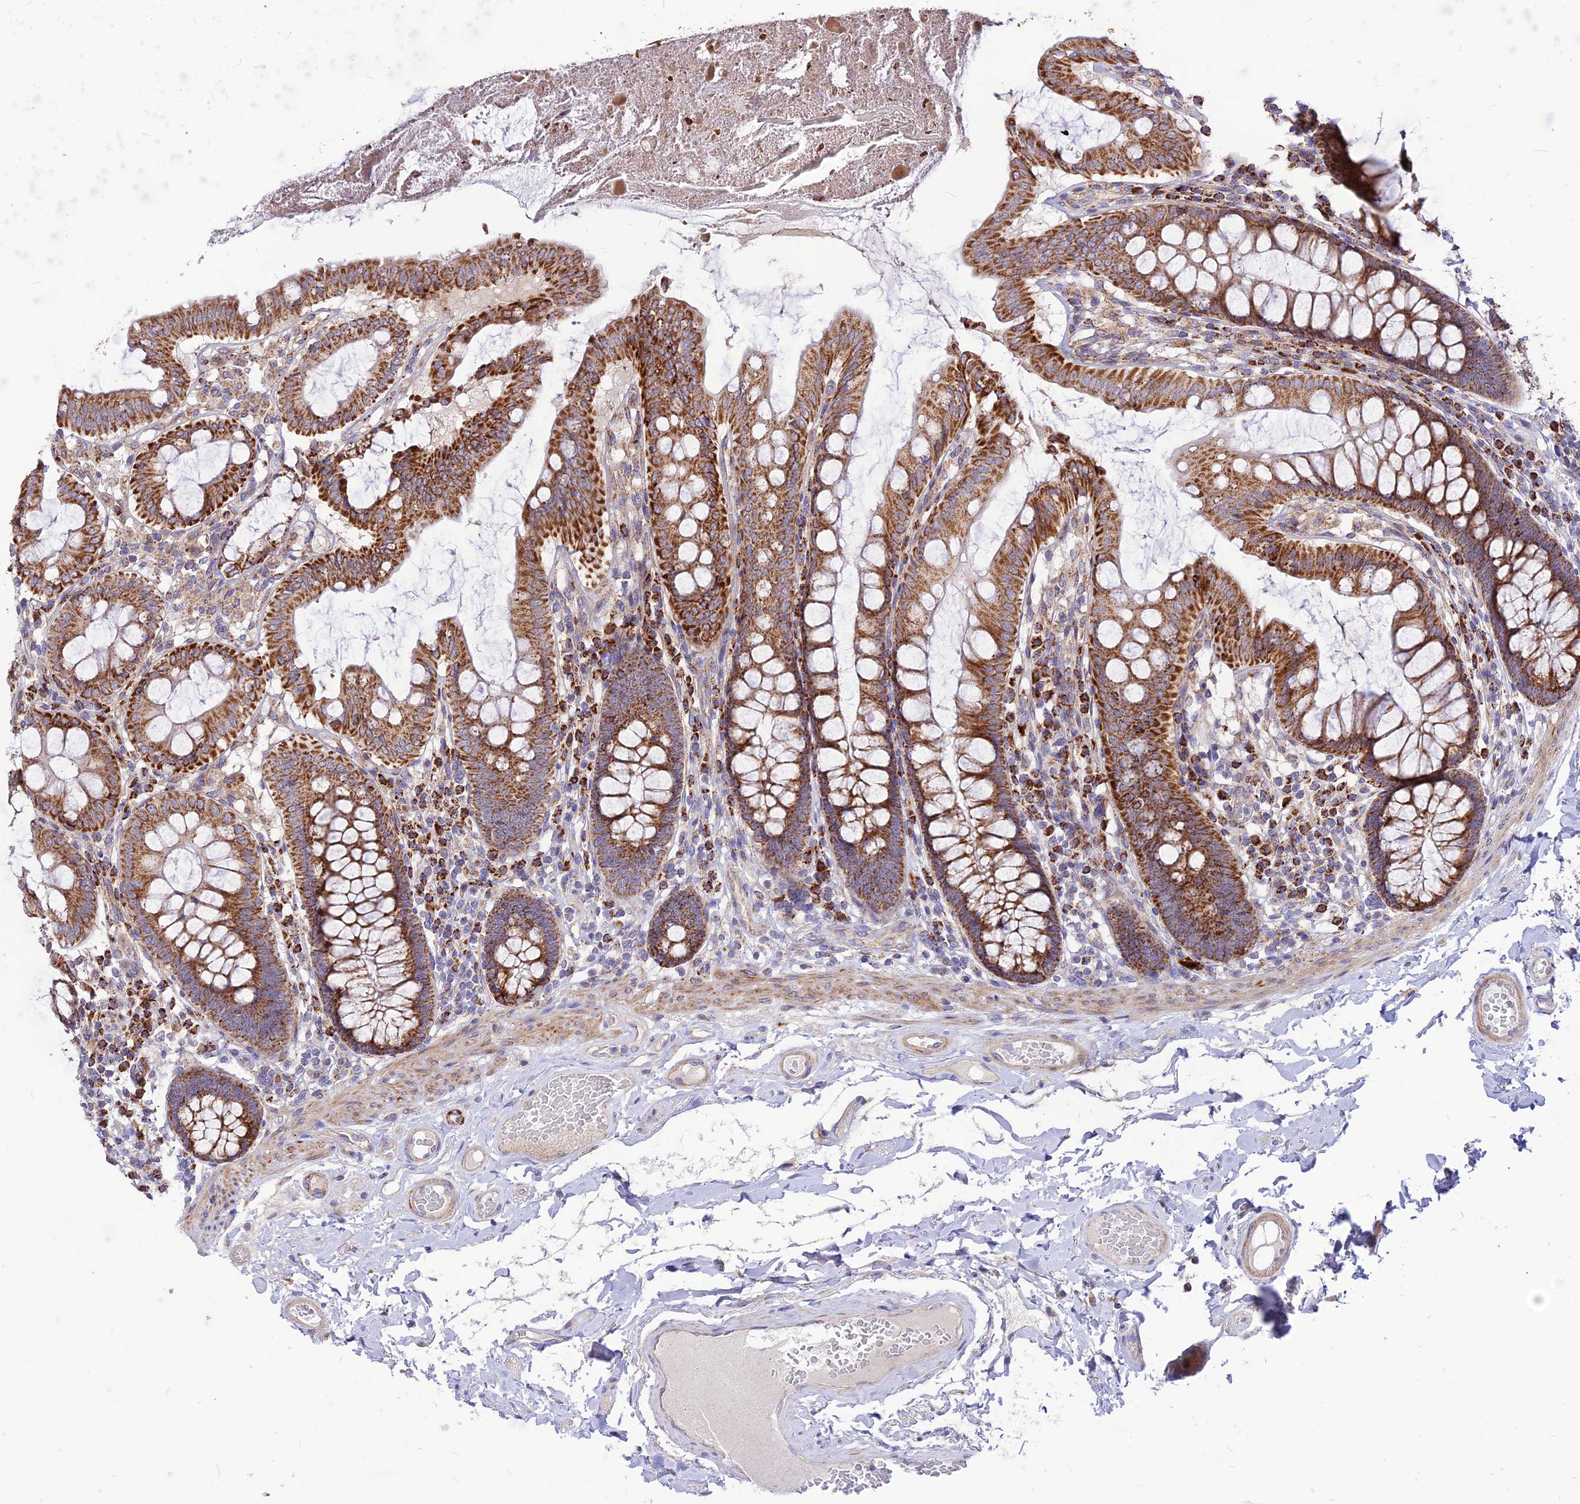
{"staining": {"intensity": "weak", "quantity": ">75%", "location": "cytoplasmic/membranous"}, "tissue": "colon", "cell_type": "Endothelial cells", "image_type": "normal", "snomed": [{"axis": "morphology", "description": "Normal tissue, NOS"}, {"axis": "topography", "description": "Colon"}], "caption": "An immunohistochemistry image of benign tissue is shown. Protein staining in brown shows weak cytoplasmic/membranous positivity in colon within endothelial cells. The protein of interest is stained brown, and the nuclei are stained in blue (DAB (3,3'-diaminobenzidine) IHC with brightfield microscopy, high magnification).", "gene": "ECI1", "patient": {"sex": "male", "age": 84}}